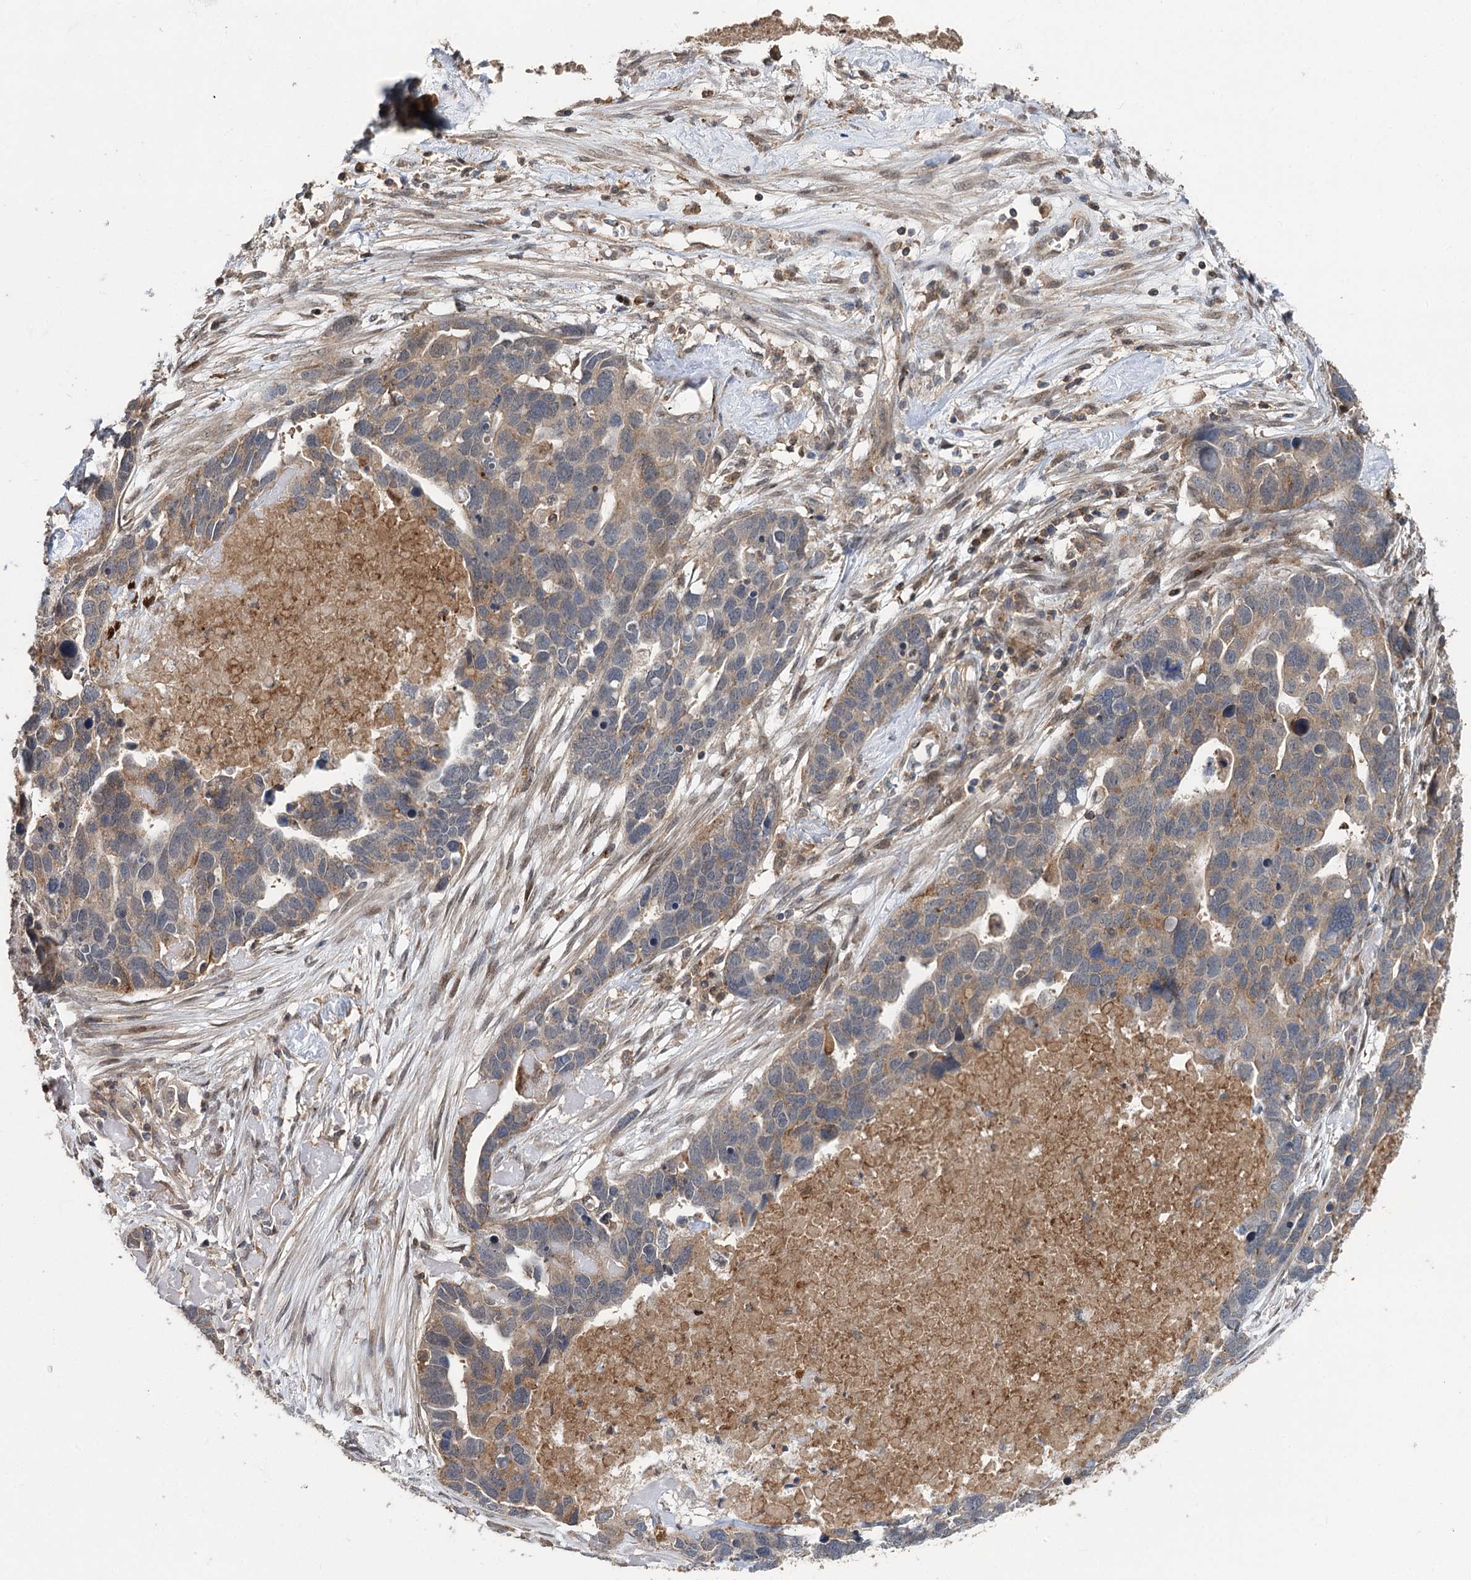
{"staining": {"intensity": "weak", "quantity": "25%-75%", "location": "cytoplasmic/membranous"}, "tissue": "ovarian cancer", "cell_type": "Tumor cells", "image_type": "cancer", "snomed": [{"axis": "morphology", "description": "Cystadenocarcinoma, serous, NOS"}, {"axis": "topography", "description": "Ovary"}], "caption": "Protein analysis of ovarian cancer (serous cystadenocarcinoma) tissue demonstrates weak cytoplasmic/membranous positivity in about 25%-75% of tumor cells.", "gene": "STX6", "patient": {"sex": "female", "age": 54}}